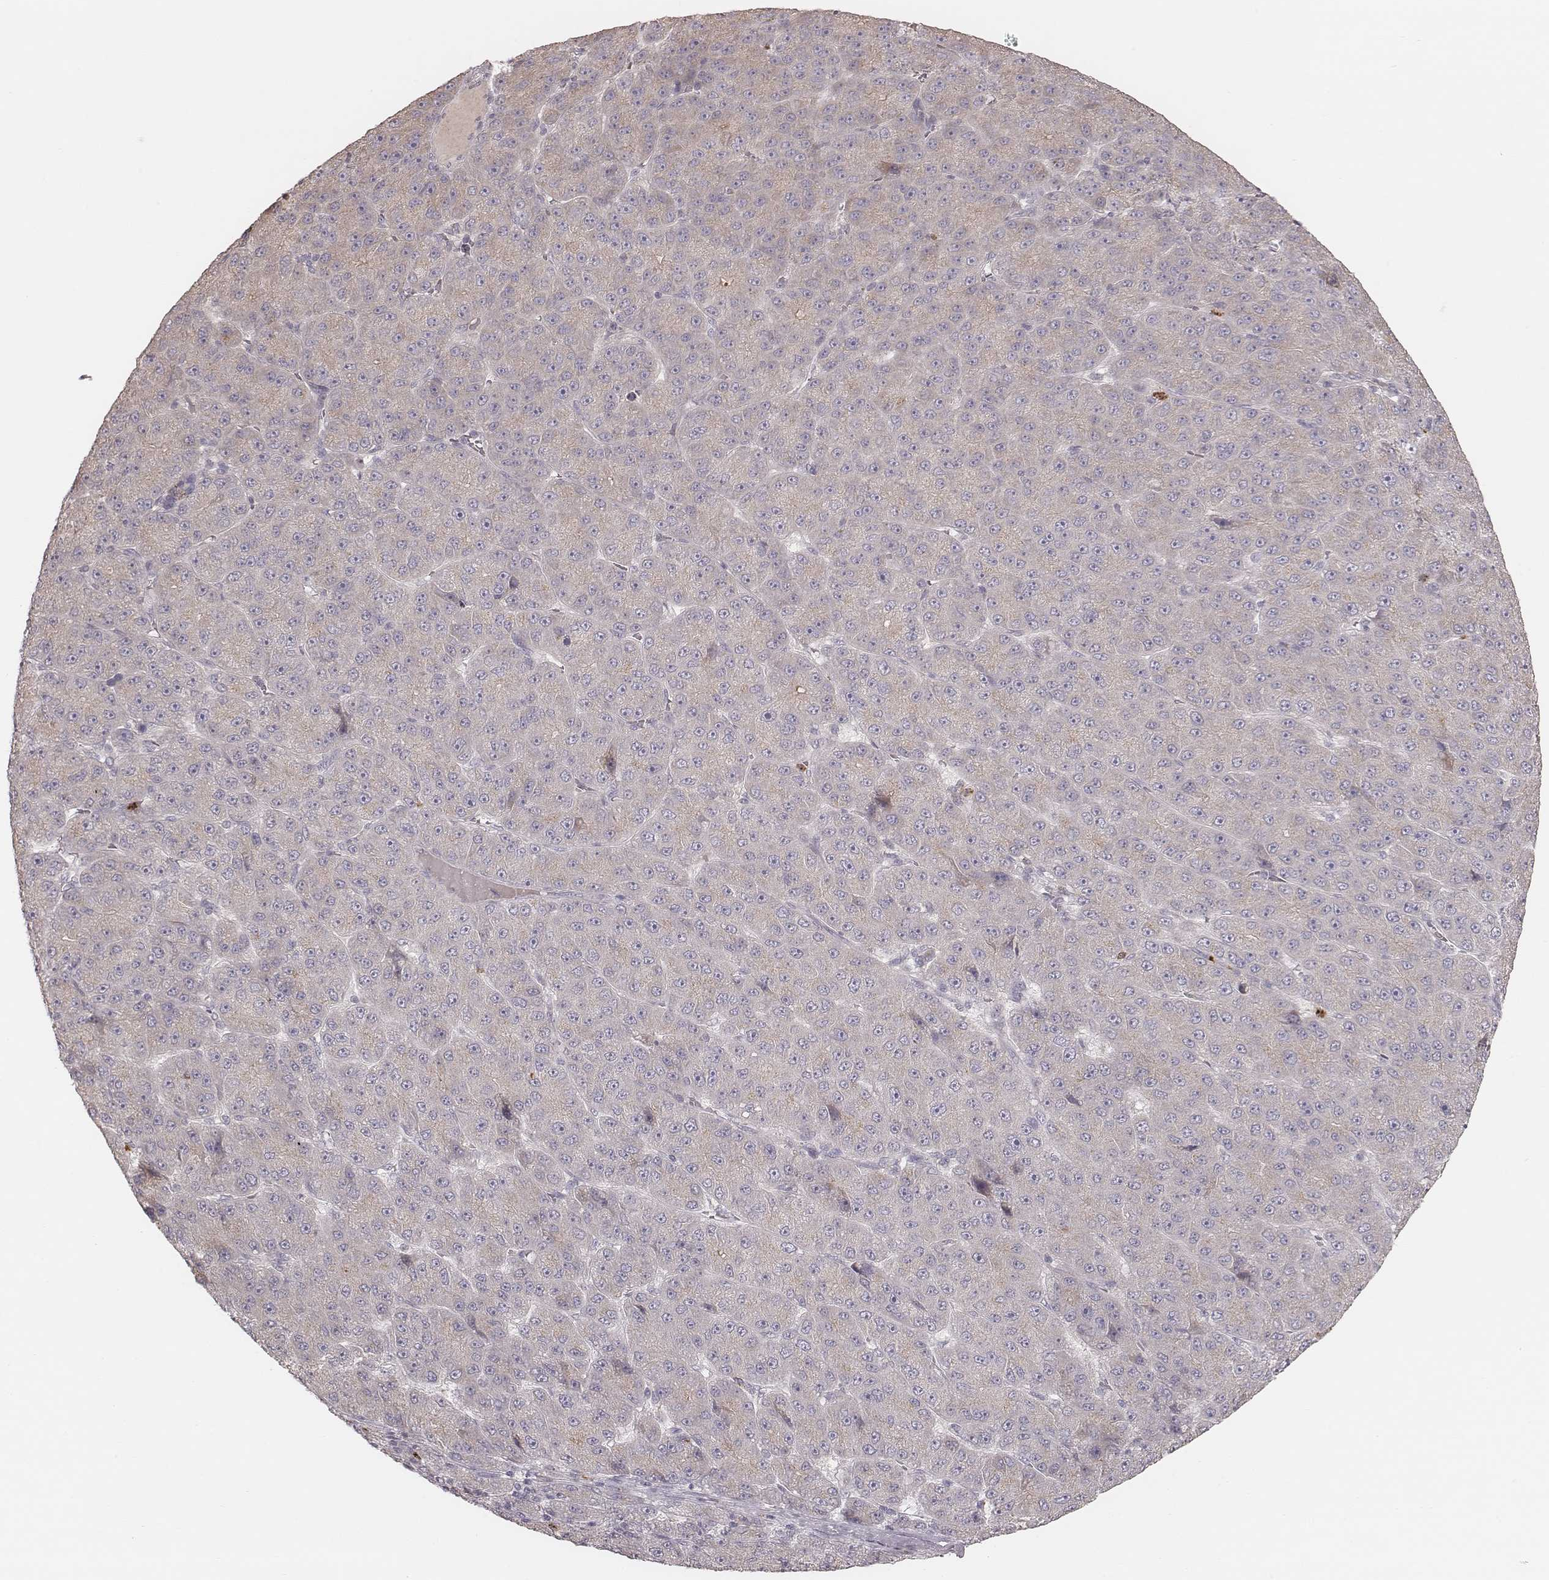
{"staining": {"intensity": "negative", "quantity": "none", "location": "none"}, "tissue": "liver cancer", "cell_type": "Tumor cells", "image_type": "cancer", "snomed": [{"axis": "morphology", "description": "Carcinoma, Hepatocellular, NOS"}, {"axis": "topography", "description": "Liver"}], "caption": "Liver hepatocellular carcinoma was stained to show a protein in brown. There is no significant expression in tumor cells. (DAB (3,3'-diaminobenzidine) IHC with hematoxylin counter stain).", "gene": "ABCA7", "patient": {"sex": "male", "age": 67}}